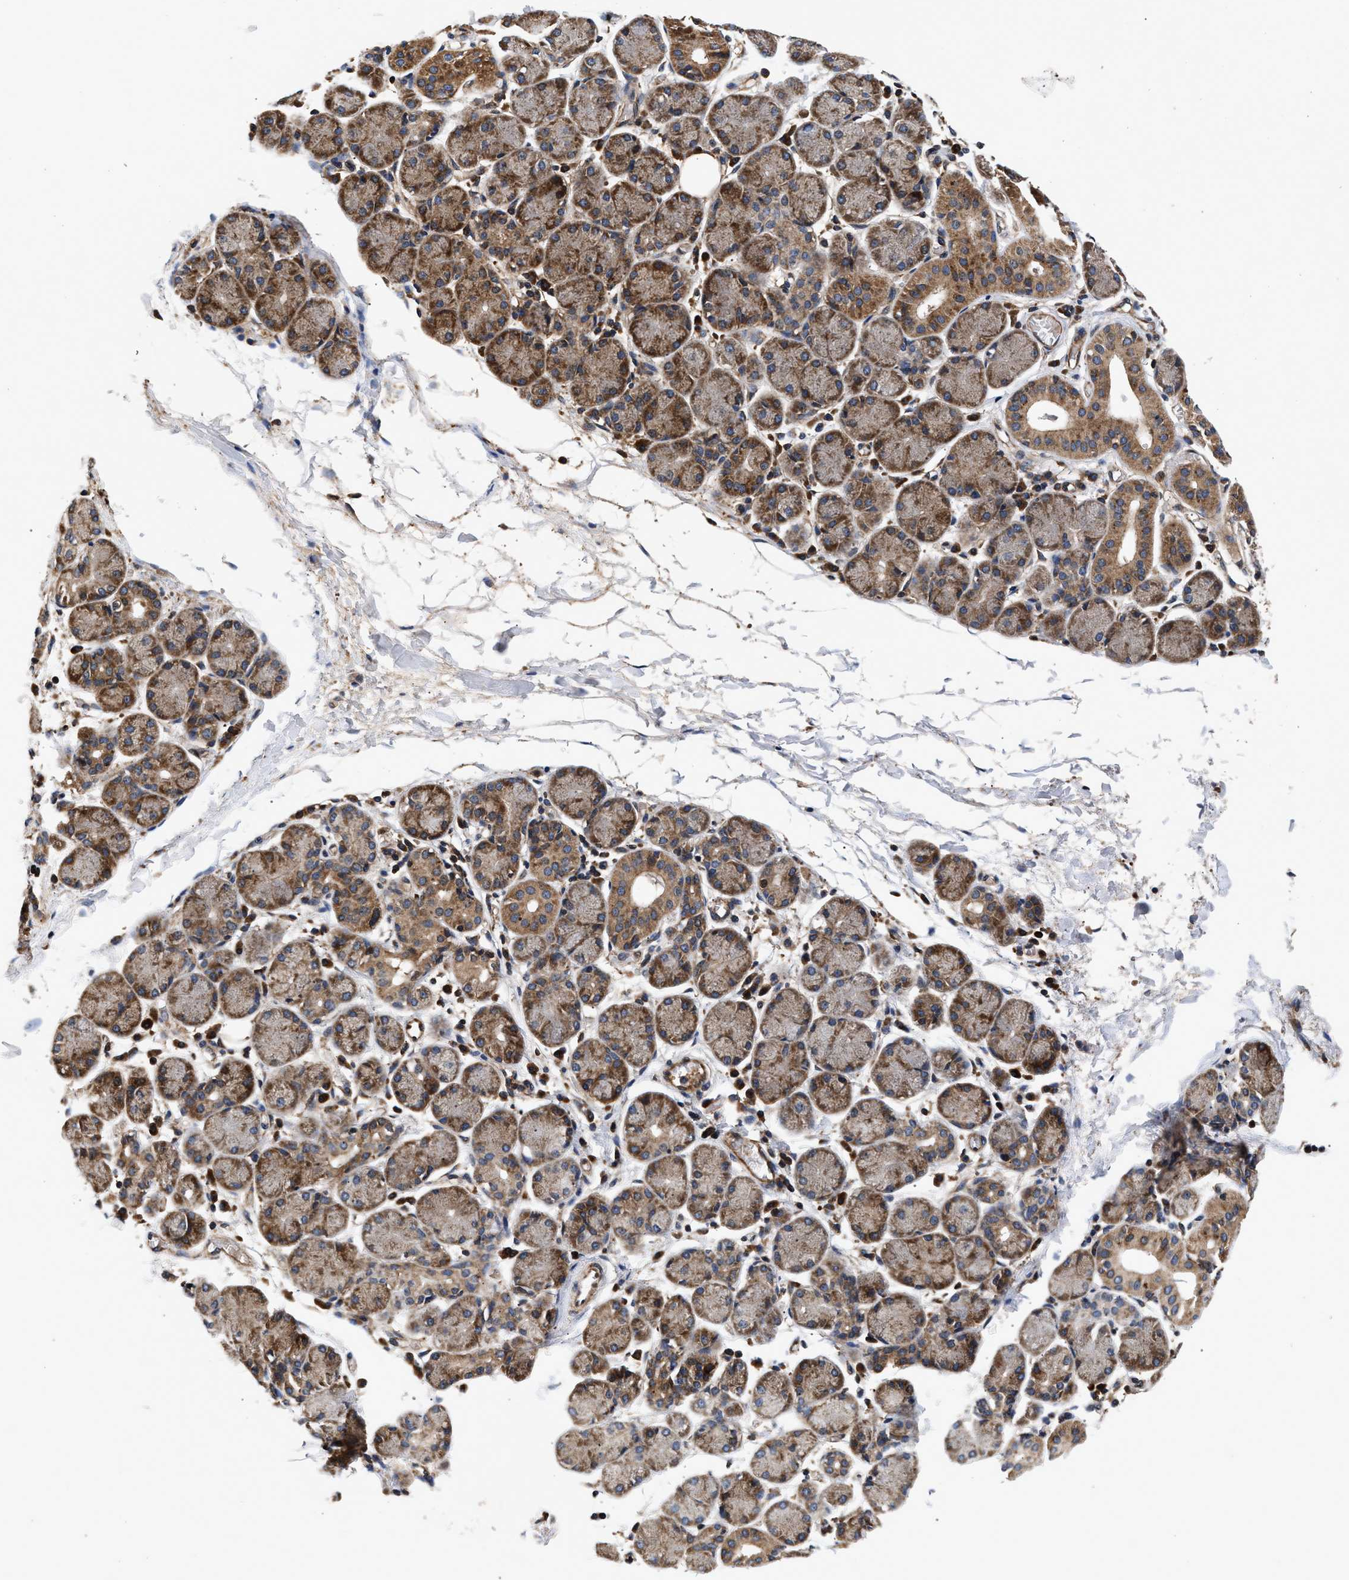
{"staining": {"intensity": "moderate", "quantity": ">75%", "location": "cytoplasmic/membranous"}, "tissue": "salivary gland", "cell_type": "Glandular cells", "image_type": "normal", "snomed": [{"axis": "morphology", "description": "Normal tissue, NOS"}, {"axis": "topography", "description": "Salivary gland"}], "caption": "Immunohistochemical staining of normal human salivary gland displays medium levels of moderate cytoplasmic/membranous positivity in approximately >75% of glandular cells.", "gene": "NFKB2", "patient": {"sex": "female", "age": 24}}